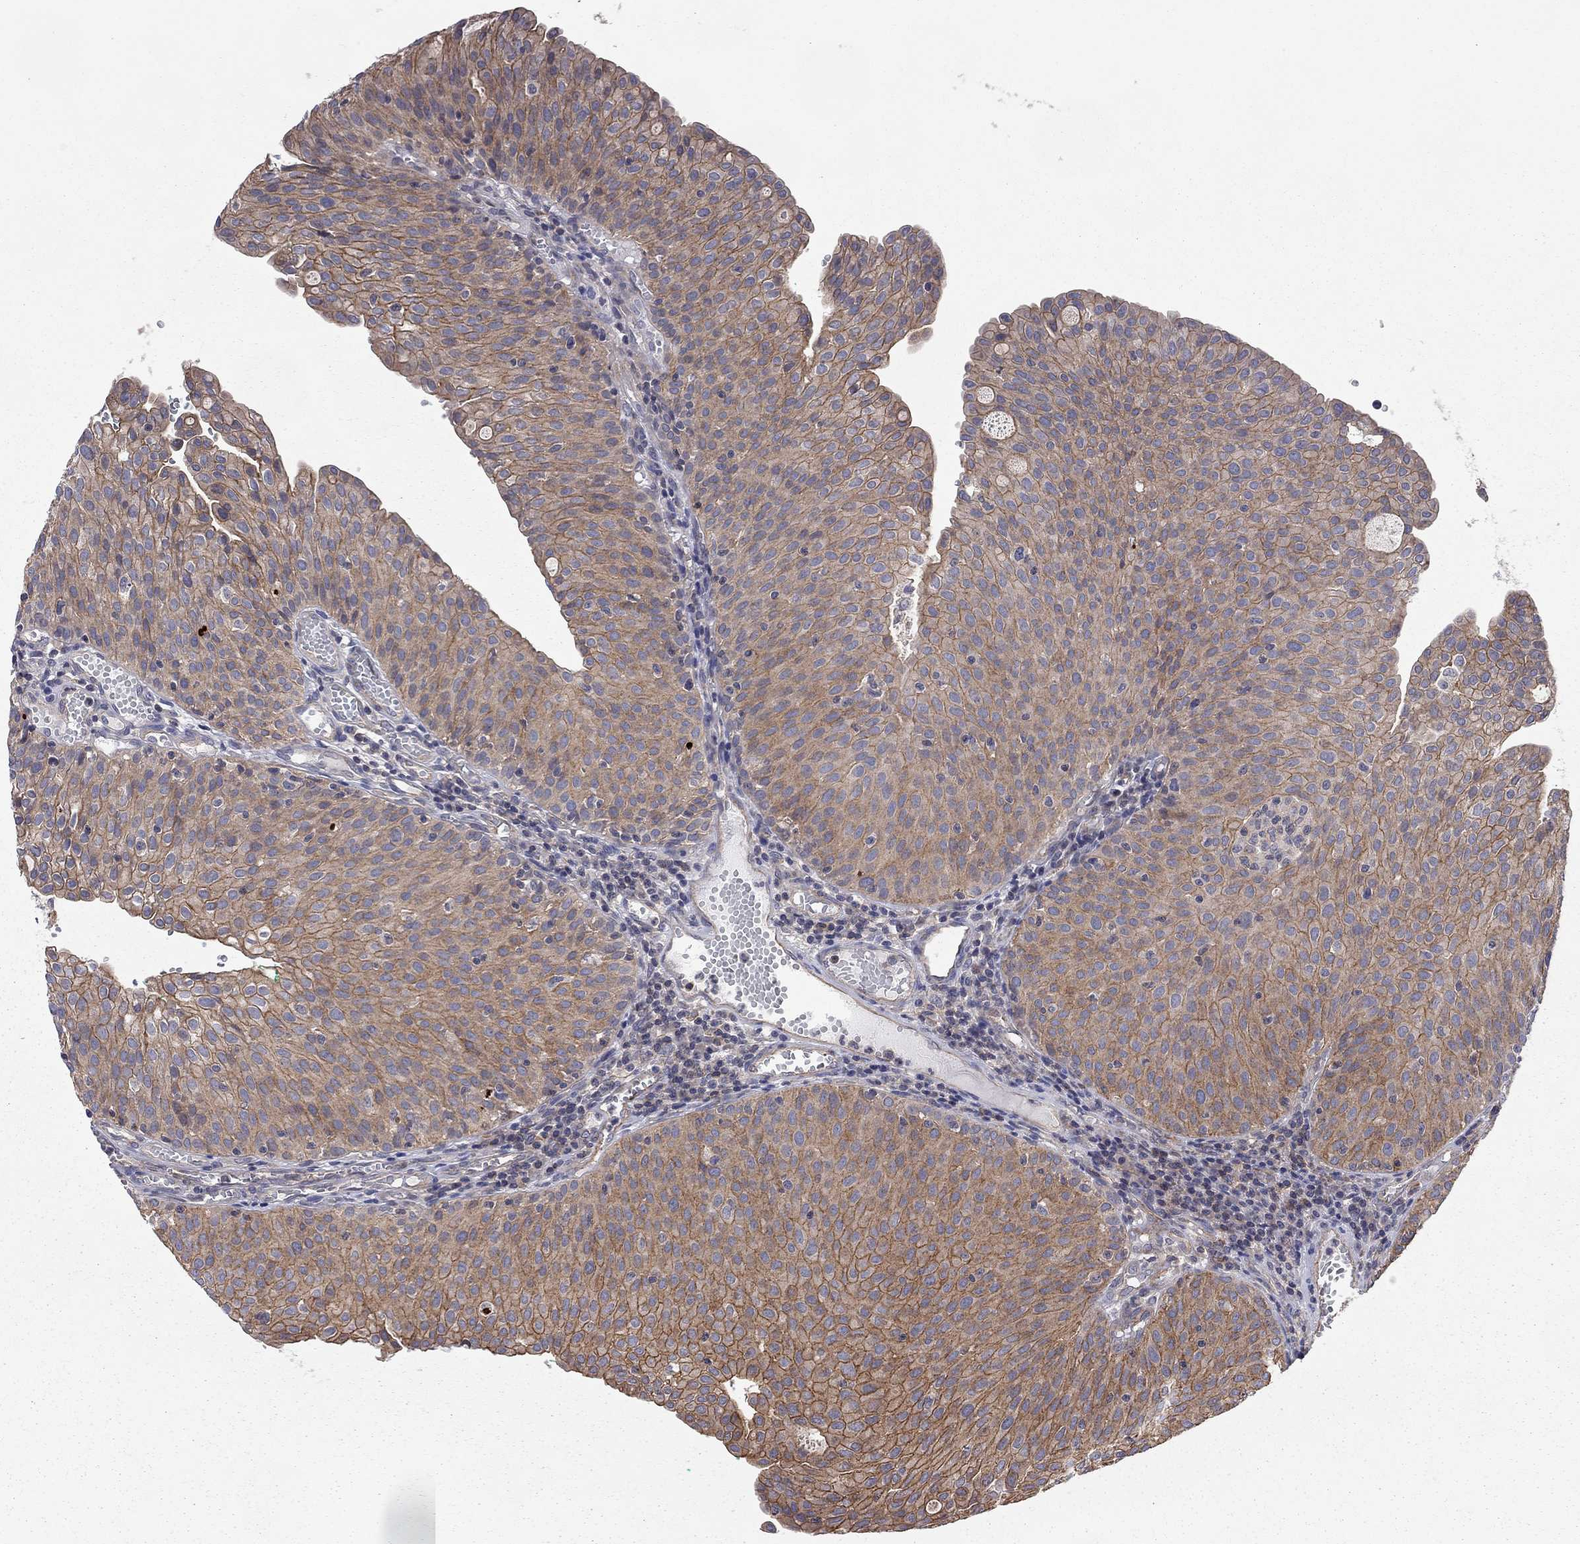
{"staining": {"intensity": "strong", "quantity": "25%-75%", "location": "cytoplasmic/membranous"}, "tissue": "urothelial cancer", "cell_type": "Tumor cells", "image_type": "cancer", "snomed": [{"axis": "morphology", "description": "Urothelial carcinoma, Low grade"}, {"axis": "topography", "description": "Urinary bladder"}], "caption": "Immunohistochemical staining of low-grade urothelial carcinoma demonstrates high levels of strong cytoplasmic/membranous protein staining in approximately 25%-75% of tumor cells. (brown staining indicates protein expression, while blue staining denotes nuclei).", "gene": "RASEF", "patient": {"sex": "male", "age": 54}}